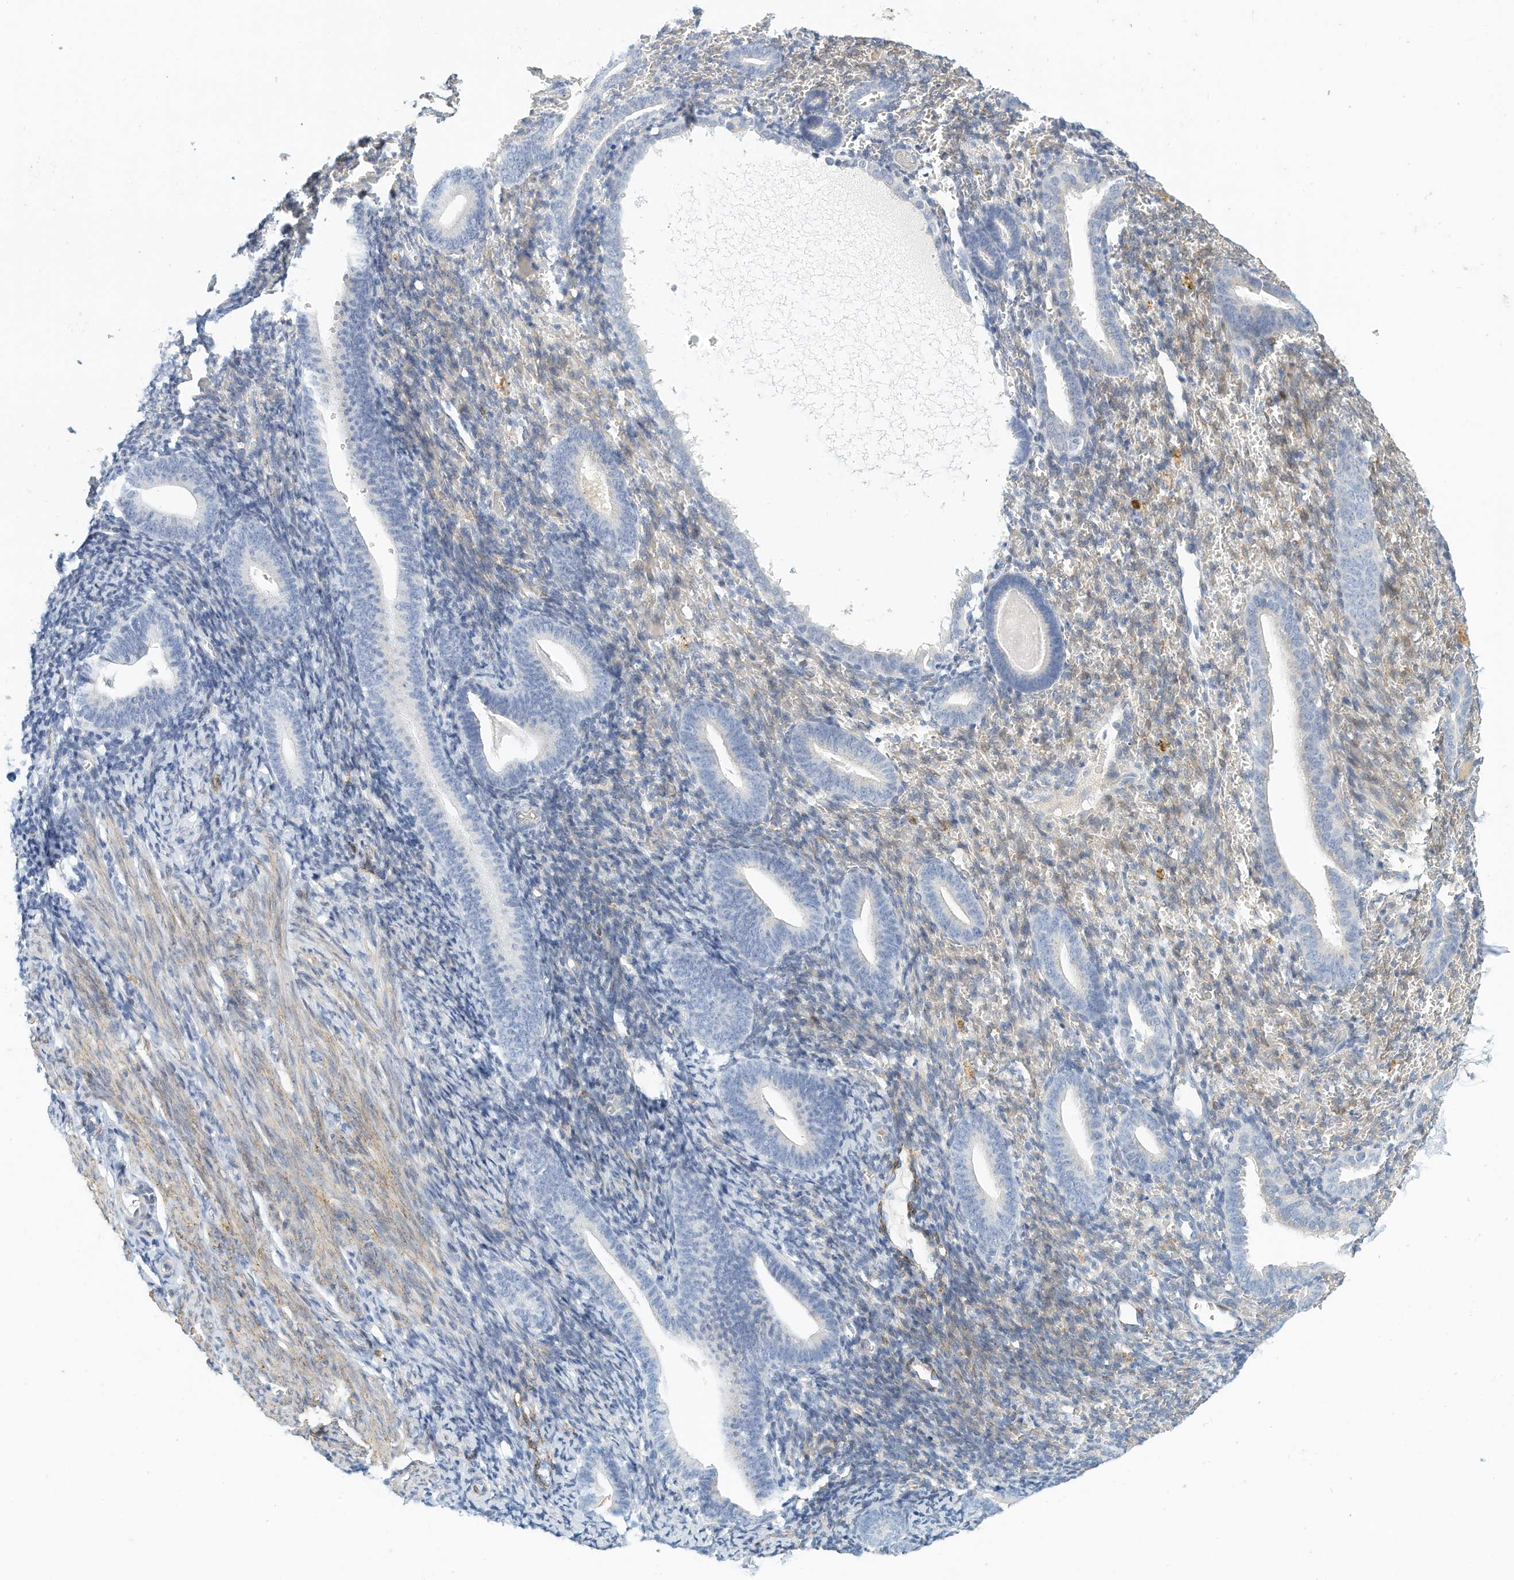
{"staining": {"intensity": "weak", "quantity": "<25%", "location": "cytoplasmic/membranous"}, "tissue": "endometrium", "cell_type": "Cells in endometrial stroma", "image_type": "normal", "snomed": [{"axis": "morphology", "description": "Normal tissue, NOS"}, {"axis": "topography", "description": "Endometrium"}], "caption": "High power microscopy micrograph of an IHC histopathology image of benign endometrium, revealing no significant expression in cells in endometrial stroma. (DAB (3,3'-diaminobenzidine) IHC with hematoxylin counter stain).", "gene": "ARHGAP28", "patient": {"sex": "female", "age": 51}}